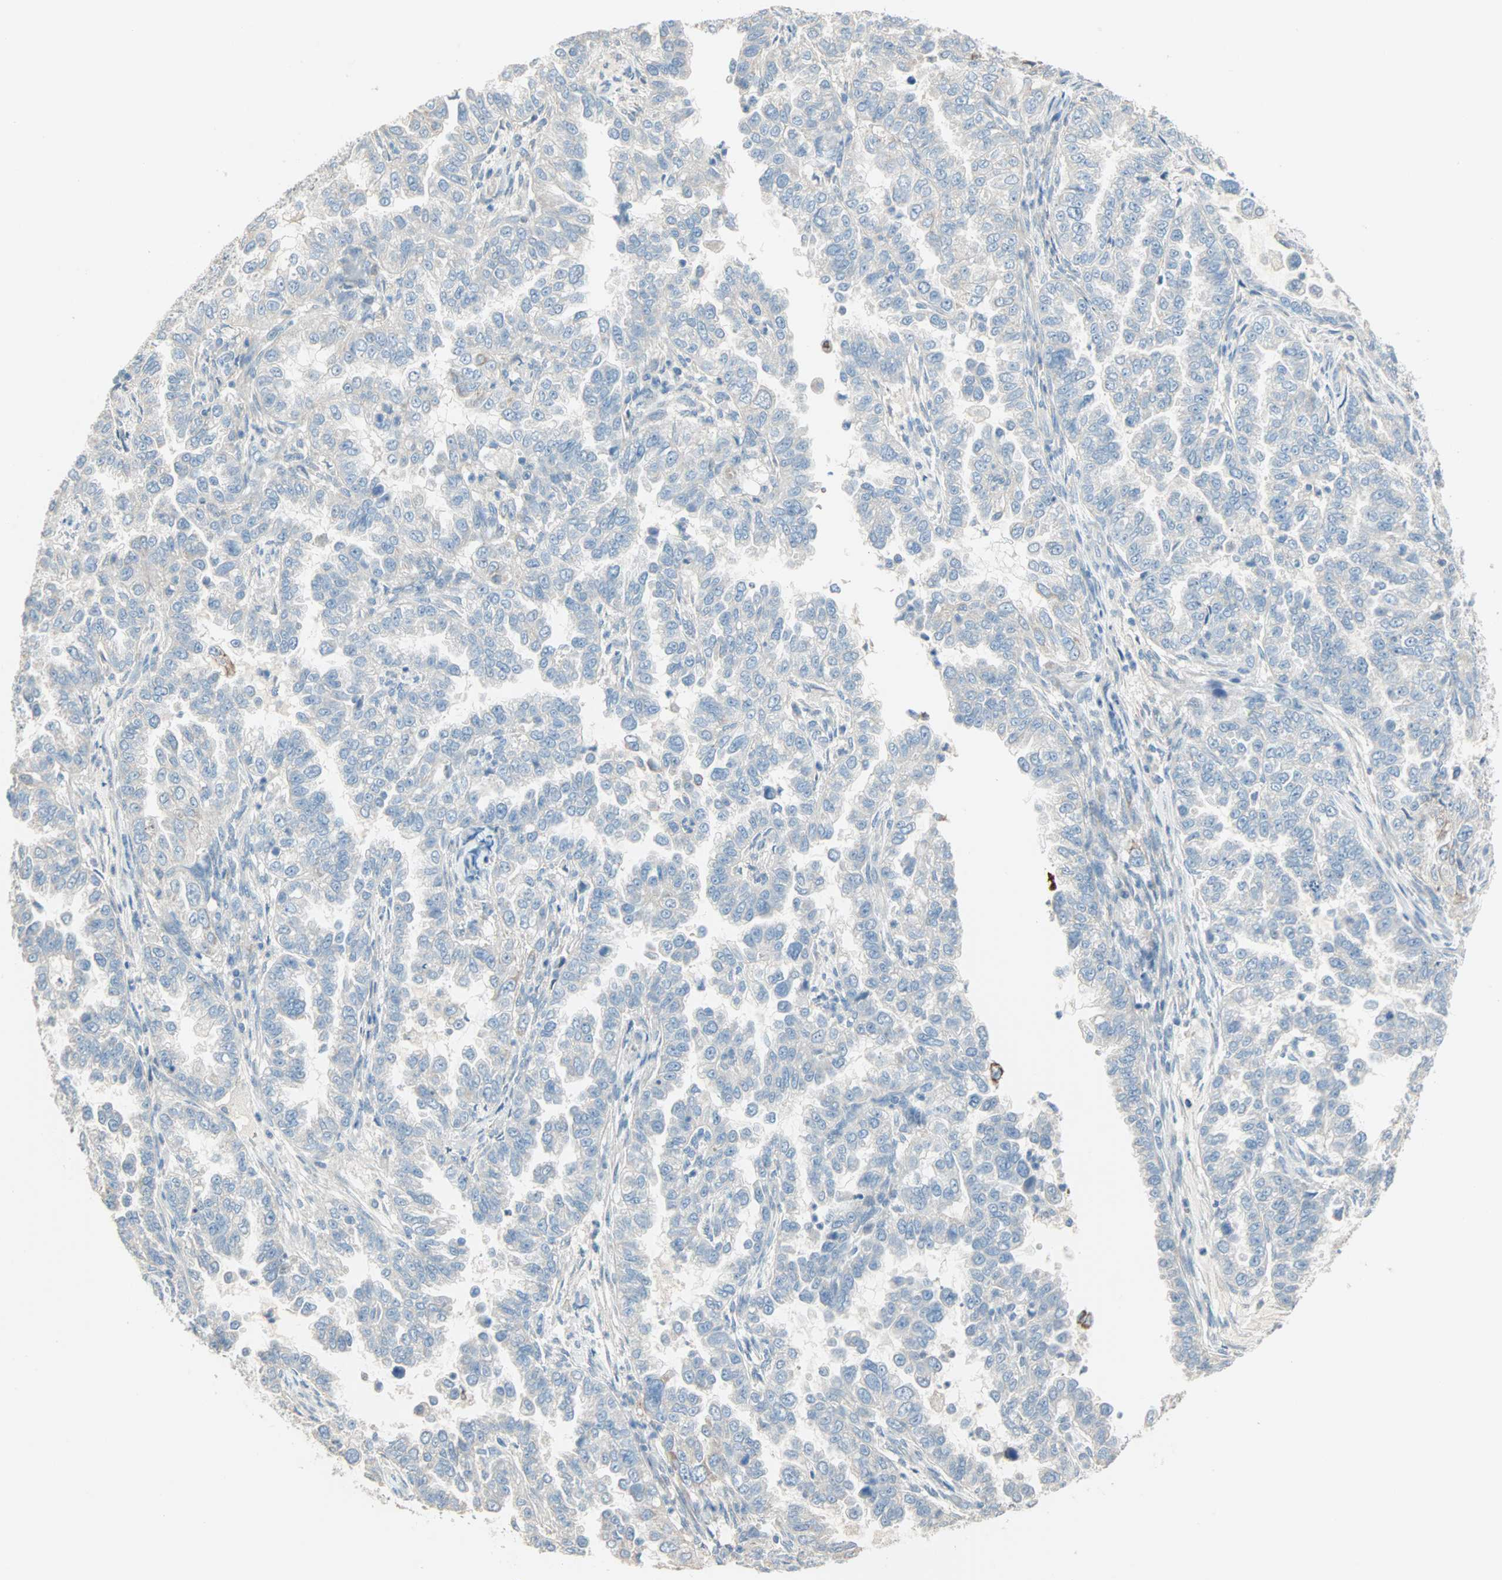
{"staining": {"intensity": "weak", "quantity": "<25%", "location": "cytoplasmic/membranous"}, "tissue": "endometrial cancer", "cell_type": "Tumor cells", "image_type": "cancer", "snomed": [{"axis": "morphology", "description": "Adenocarcinoma, NOS"}, {"axis": "topography", "description": "Endometrium"}], "caption": "Photomicrograph shows no protein positivity in tumor cells of adenocarcinoma (endometrial) tissue.", "gene": "ACVRL1", "patient": {"sex": "female", "age": 85}}